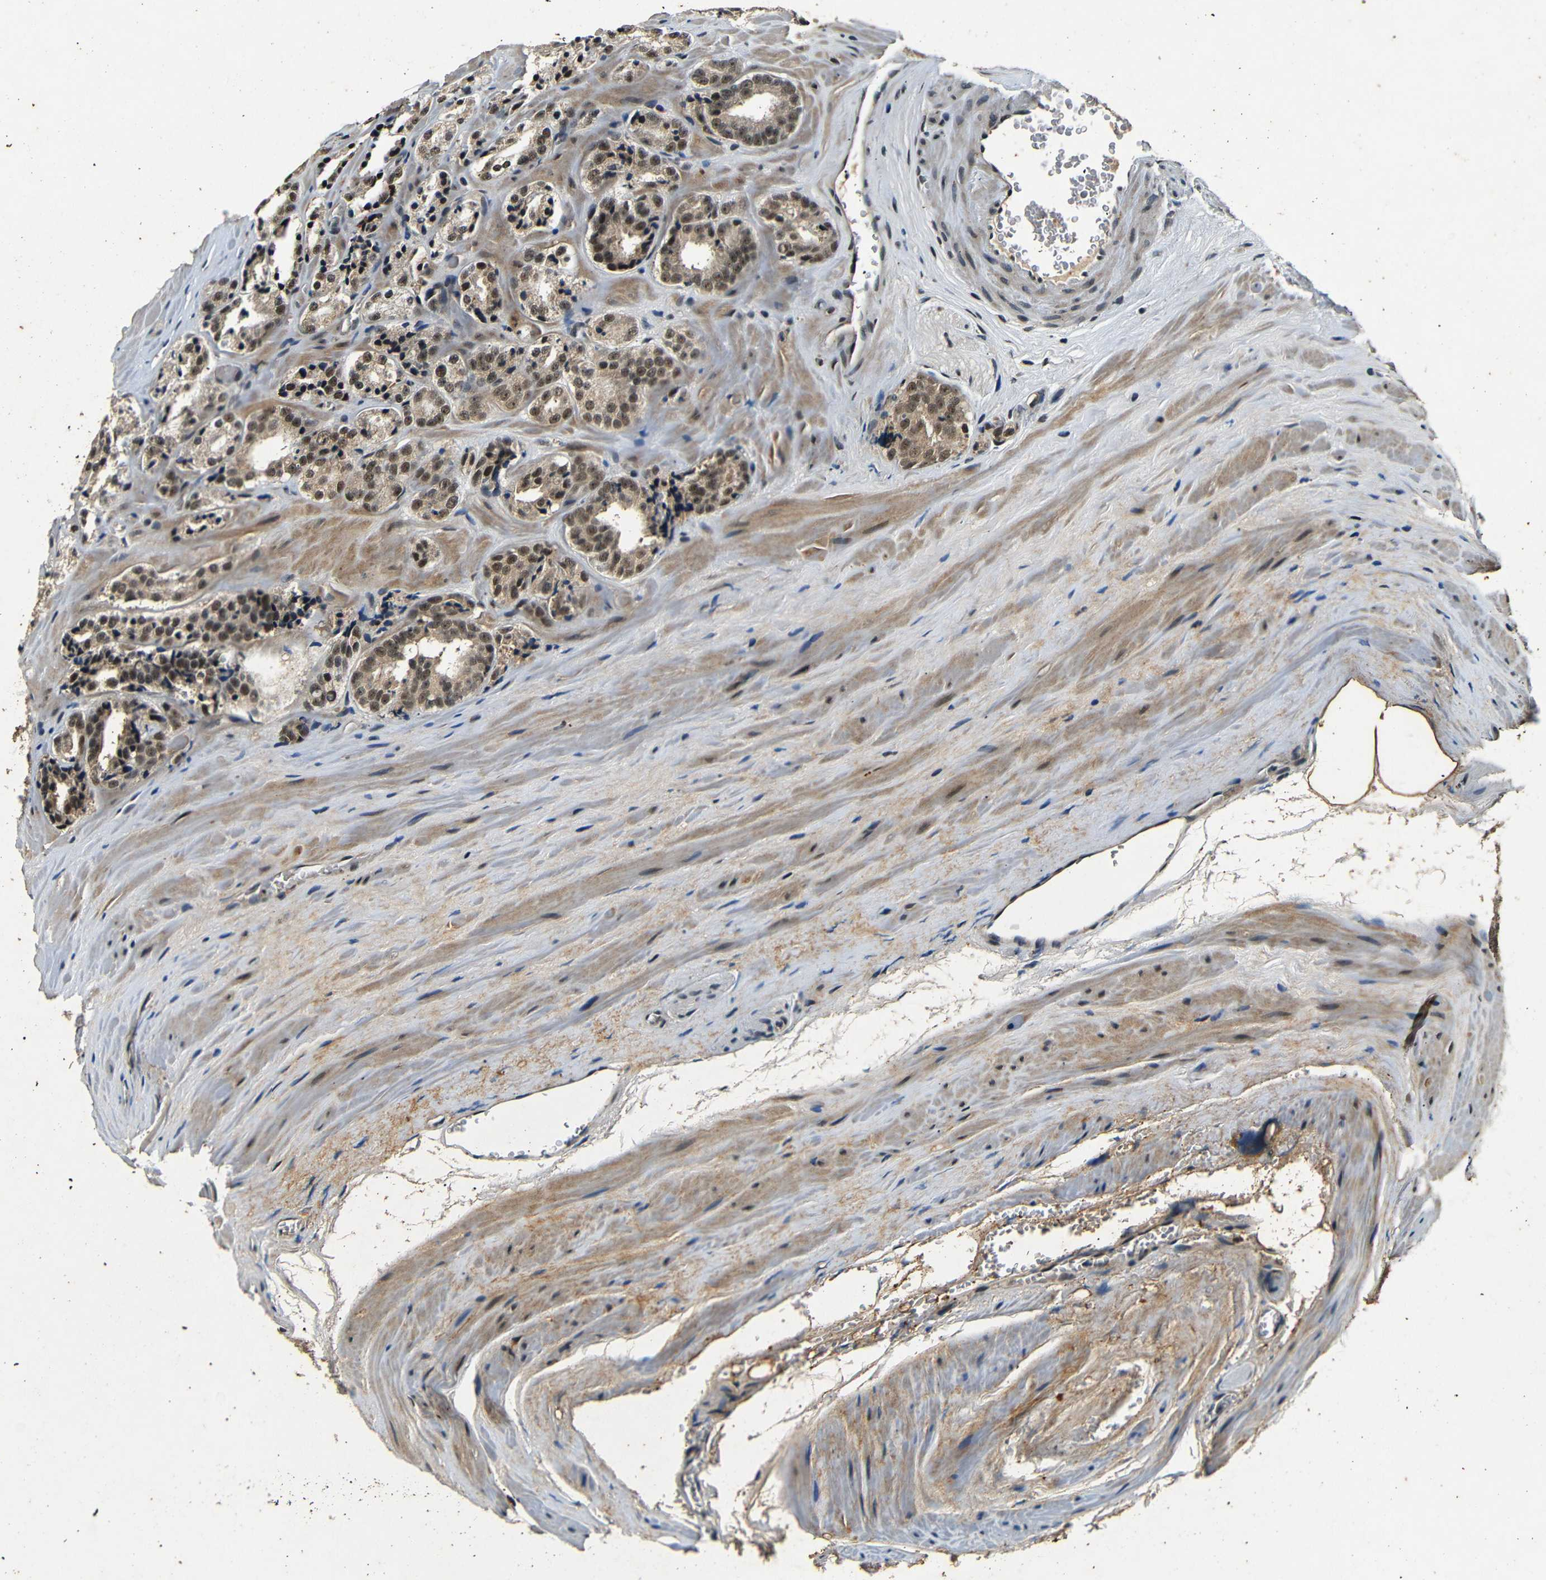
{"staining": {"intensity": "moderate", "quantity": ">75%", "location": "cytoplasmic/membranous,nuclear"}, "tissue": "prostate cancer", "cell_type": "Tumor cells", "image_type": "cancer", "snomed": [{"axis": "morphology", "description": "Adenocarcinoma, High grade"}, {"axis": "topography", "description": "Prostate"}], "caption": "Immunohistochemical staining of human high-grade adenocarcinoma (prostate) displays medium levels of moderate cytoplasmic/membranous and nuclear protein positivity in approximately >75% of tumor cells.", "gene": "FOXD4", "patient": {"sex": "male", "age": 60}}